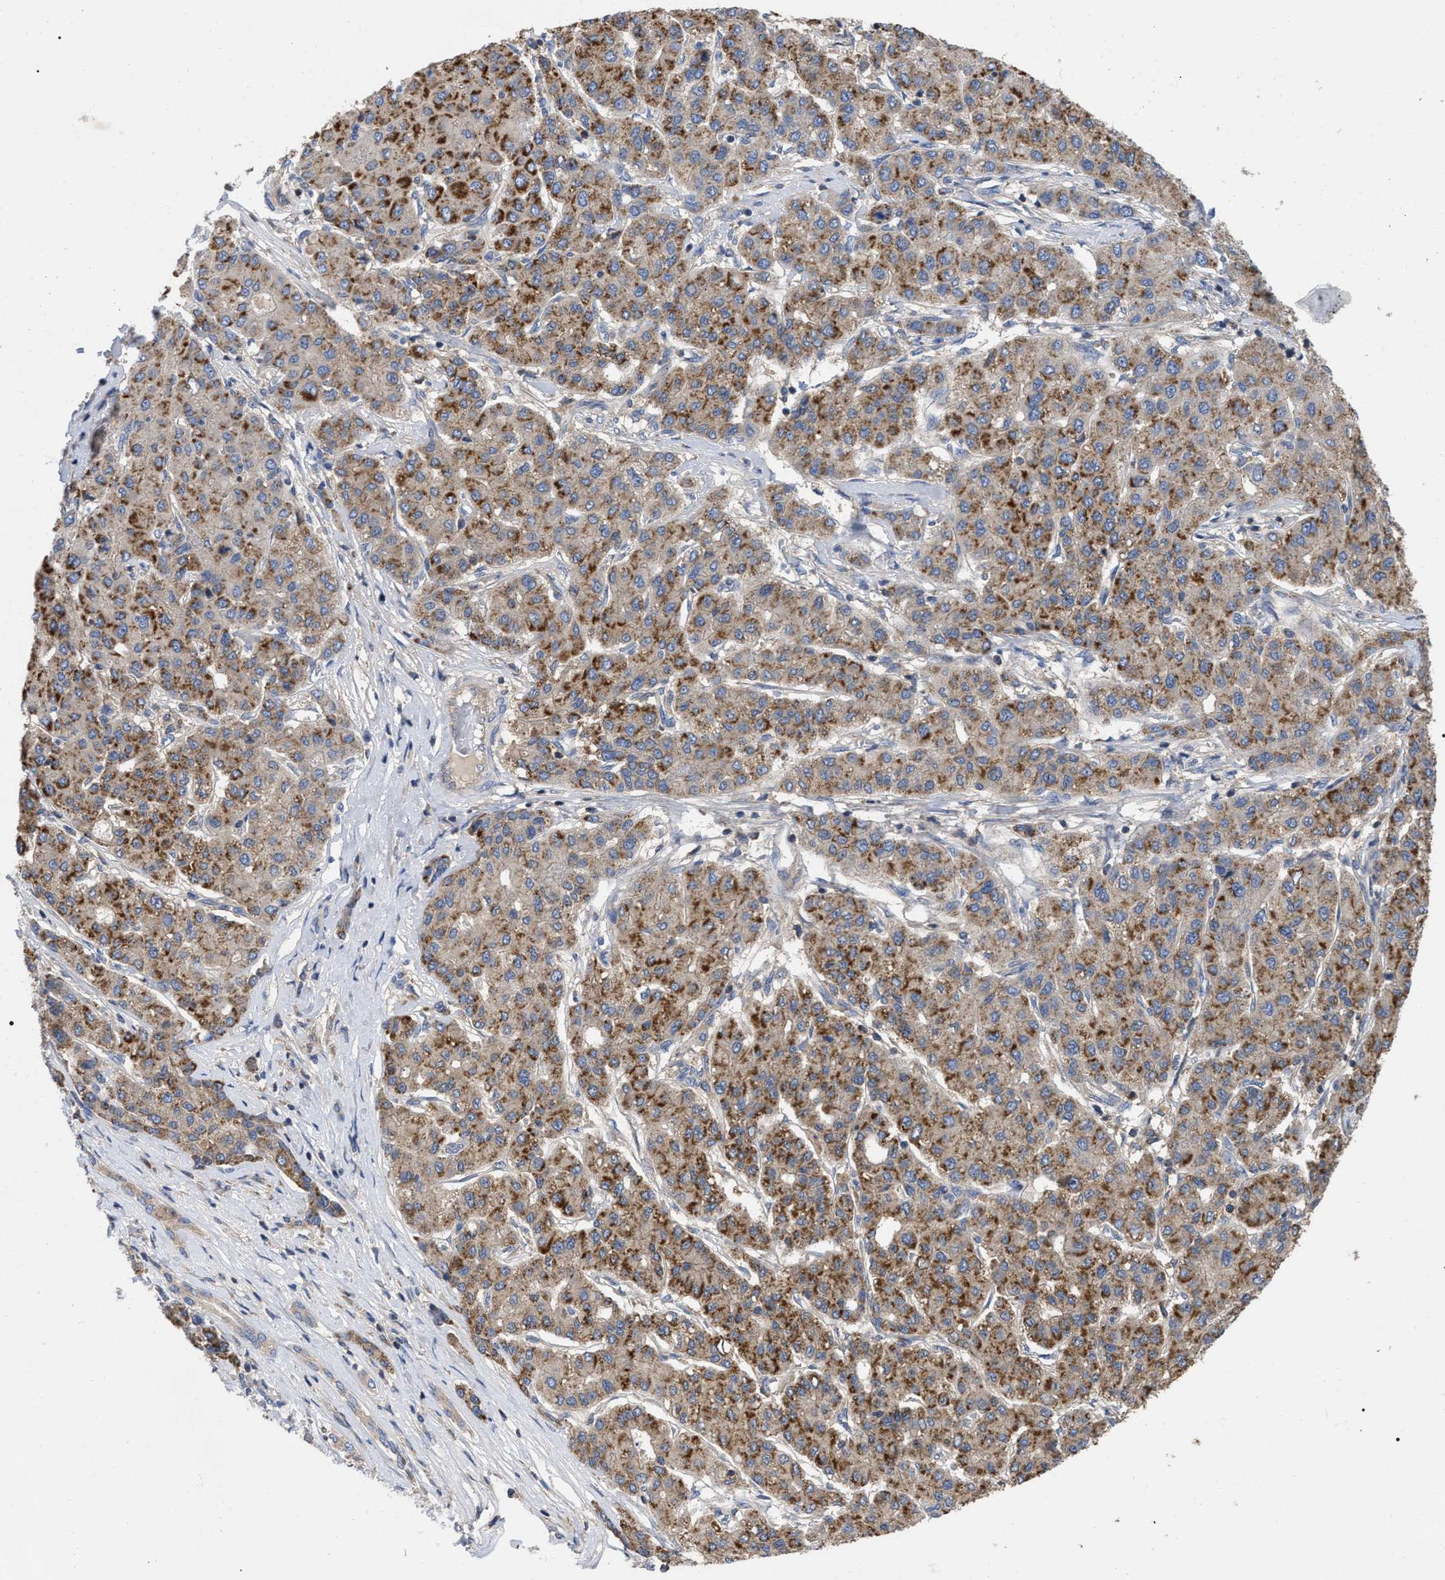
{"staining": {"intensity": "moderate", "quantity": ">75%", "location": "cytoplasmic/membranous"}, "tissue": "liver cancer", "cell_type": "Tumor cells", "image_type": "cancer", "snomed": [{"axis": "morphology", "description": "Carcinoma, Hepatocellular, NOS"}, {"axis": "topography", "description": "Liver"}], "caption": "Human liver hepatocellular carcinoma stained with a protein marker shows moderate staining in tumor cells.", "gene": "RAP1GDS1", "patient": {"sex": "male", "age": 65}}